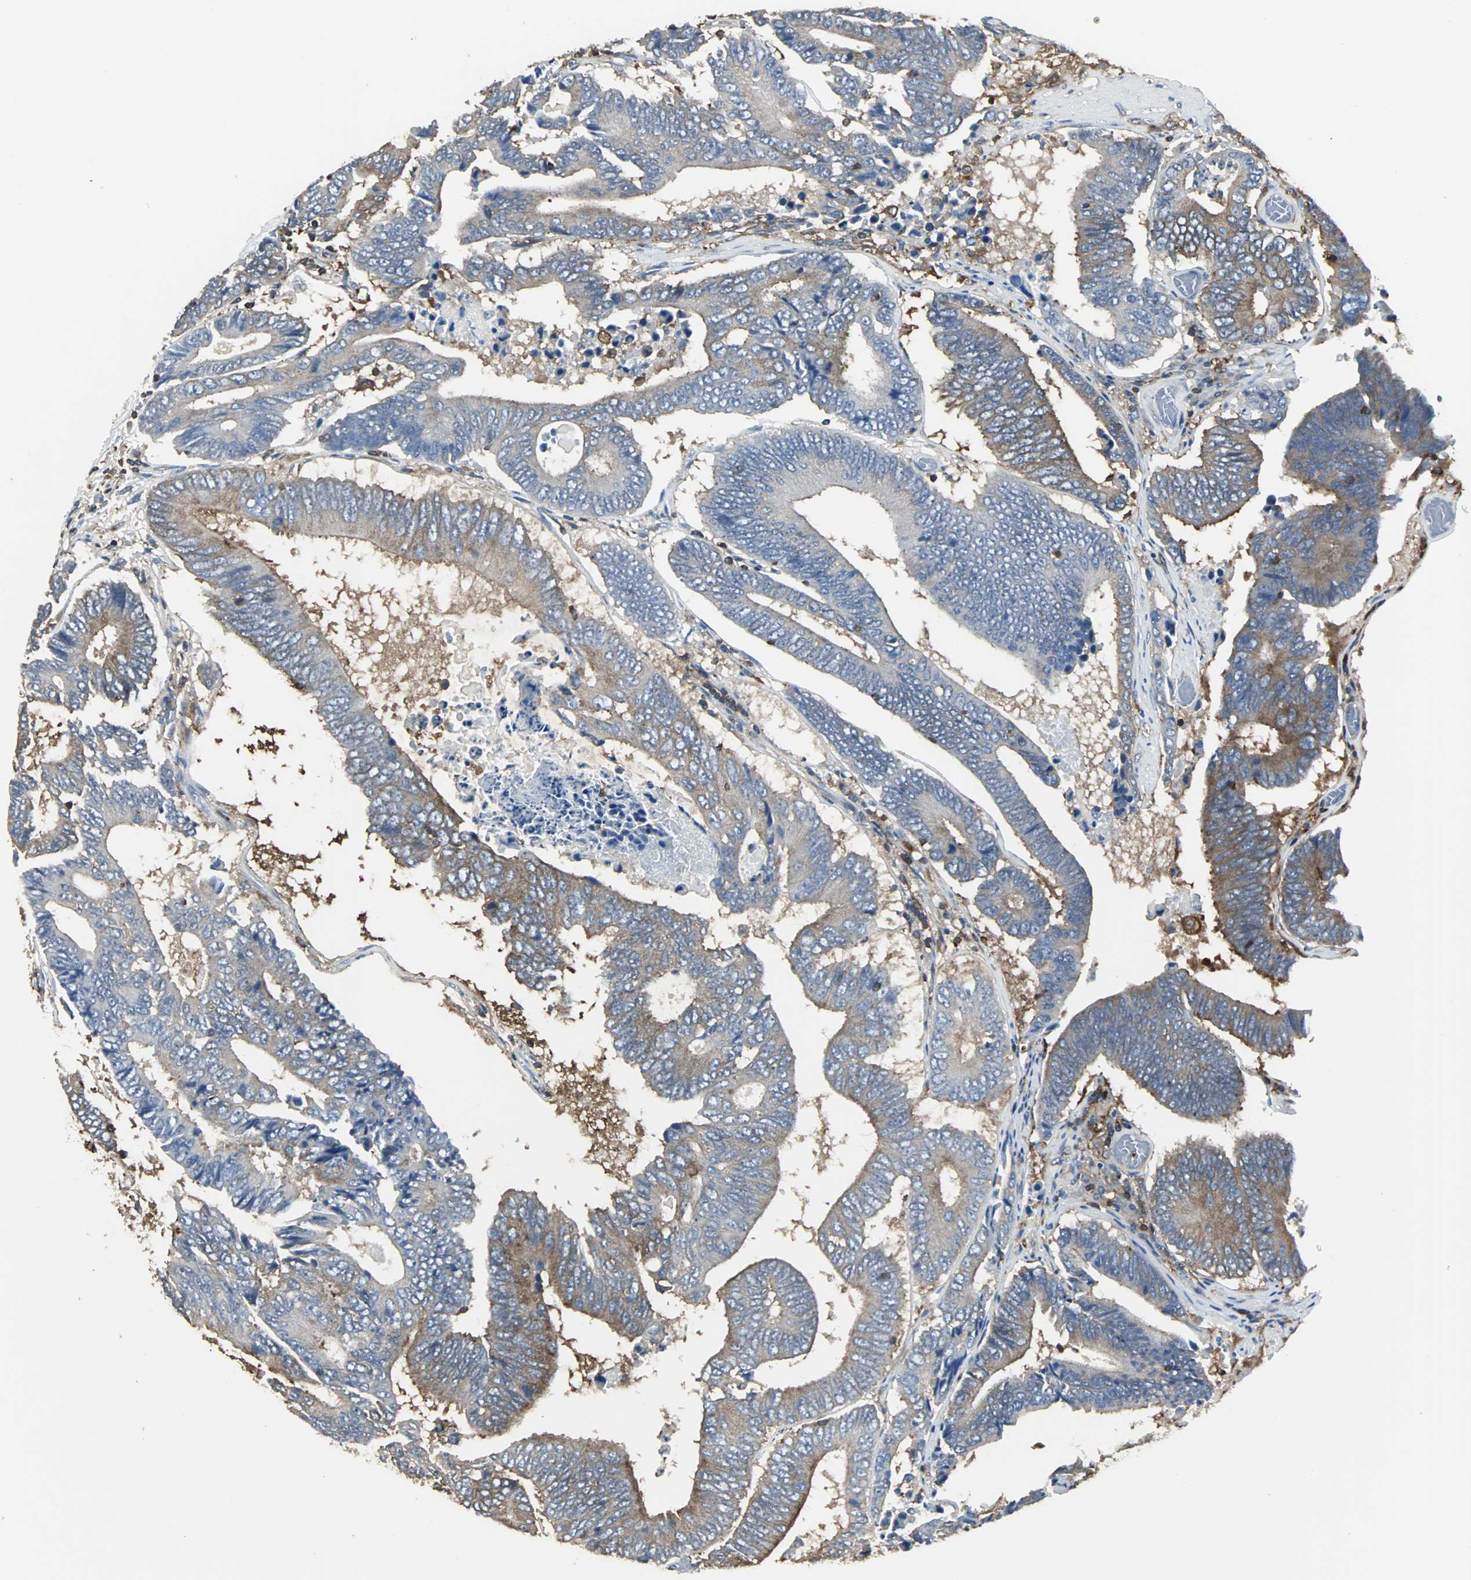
{"staining": {"intensity": "moderate", "quantity": "25%-75%", "location": "cytoplasmic/membranous"}, "tissue": "colorectal cancer", "cell_type": "Tumor cells", "image_type": "cancer", "snomed": [{"axis": "morphology", "description": "Adenocarcinoma, NOS"}, {"axis": "topography", "description": "Colon"}], "caption": "Protein expression analysis of human adenocarcinoma (colorectal) reveals moderate cytoplasmic/membranous positivity in approximately 25%-75% of tumor cells.", "gene": "LRRFIP1", "patient": {"sex": "female", "age": 78}}